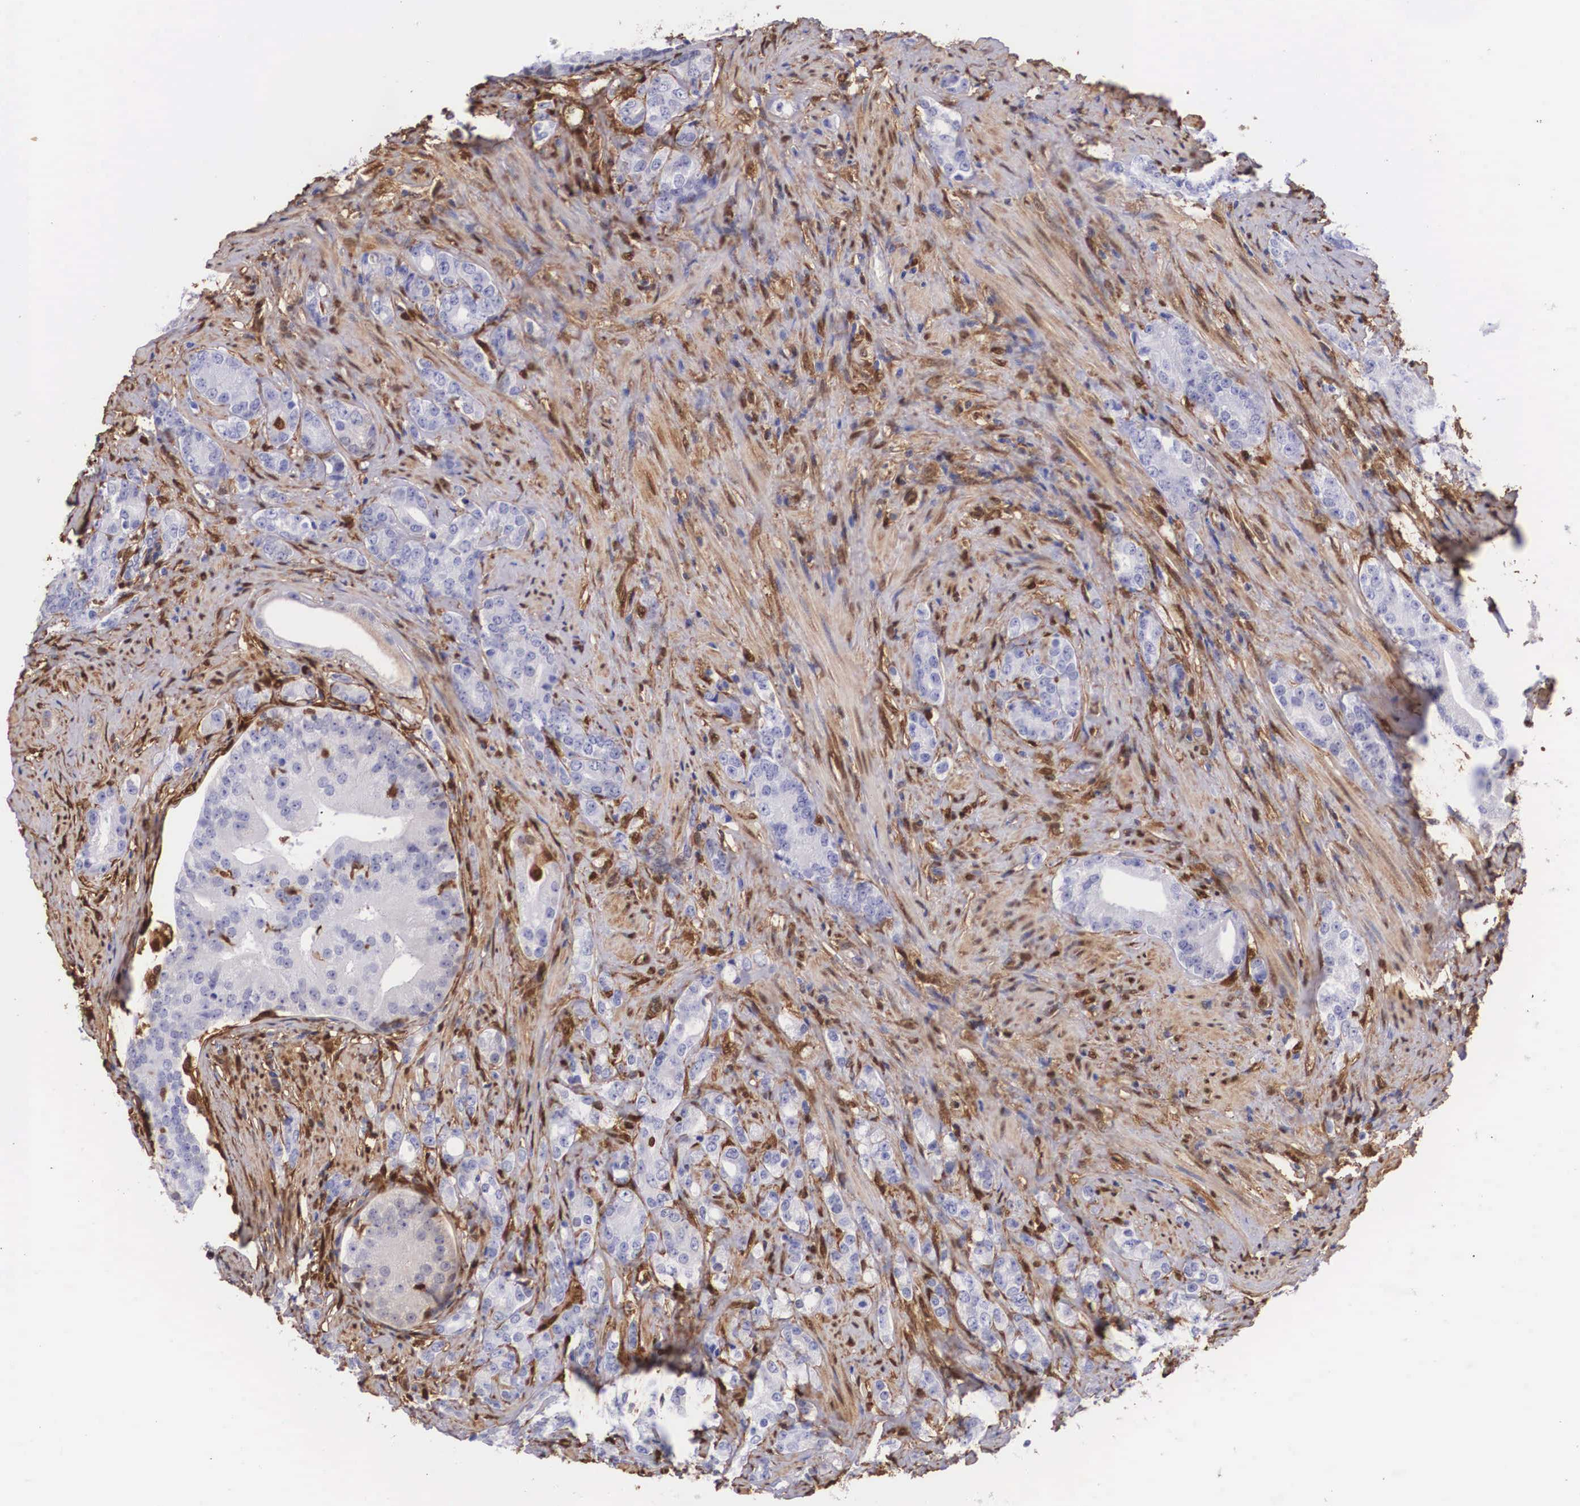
{"staining": {"intensity": "negative", "quantity": "none", "location": "none"}, "tissue": "prostate cancer", "cell_type": "Tumor cells", "image_type": "cancer", "snomed": [{"axis": "morphology", "description": "Adenocarcinoma, Medium grade"}, {"axis": "topography", "description": "Prostate"}], "caption": "Prostate medium-grade adenocarcinoma was stained to show a protein in brown. There is no significant staining in tumor cells.", "gene": "LGALS1", "patient": {"sex": "male", "age": 59}}